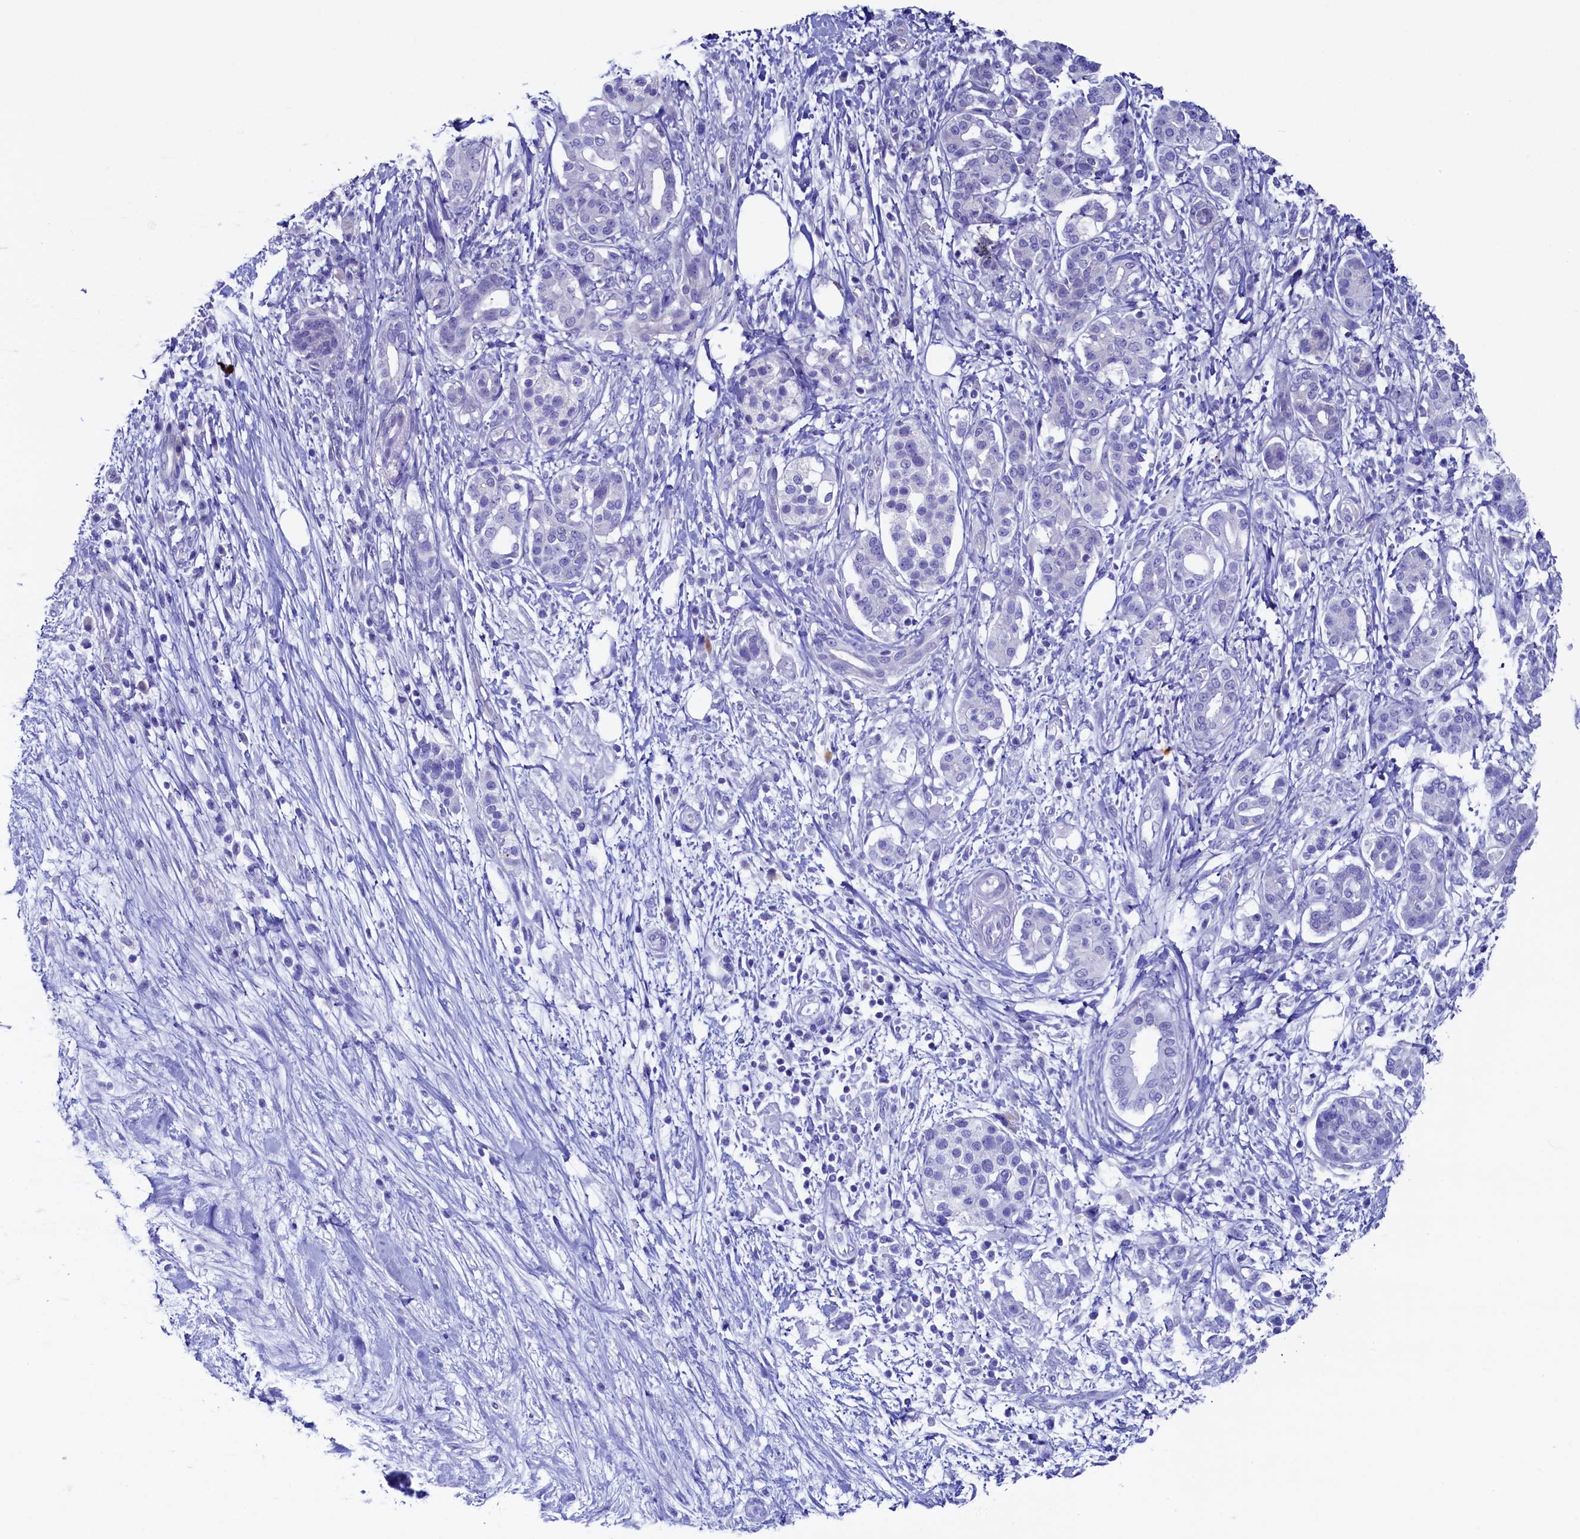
{"staining": {"intensity": "negative", "quantity": "none", "location": "none"}, "tissue": "pancreatic cancer", "cell_type": "Tumor cells", "image_type": "cancer", "snomed": [{"axis": "morphology", "description": "Adenocarcinoma, NOS"}, {"axis": "topography", "description": "Pancreas"}], "caption": "A high-resolution image shows immunohistochemistry staining of adenocarcinoma (pancreatic), which reveals no significant staining in tumor cells. (Brightfield microscopy of DAB (3,3'-diaminobenzidine) immunohistochemistry at high magnification).", "gene": "FLYWCH2", "patient": {"sex": "female", "age": 73}}